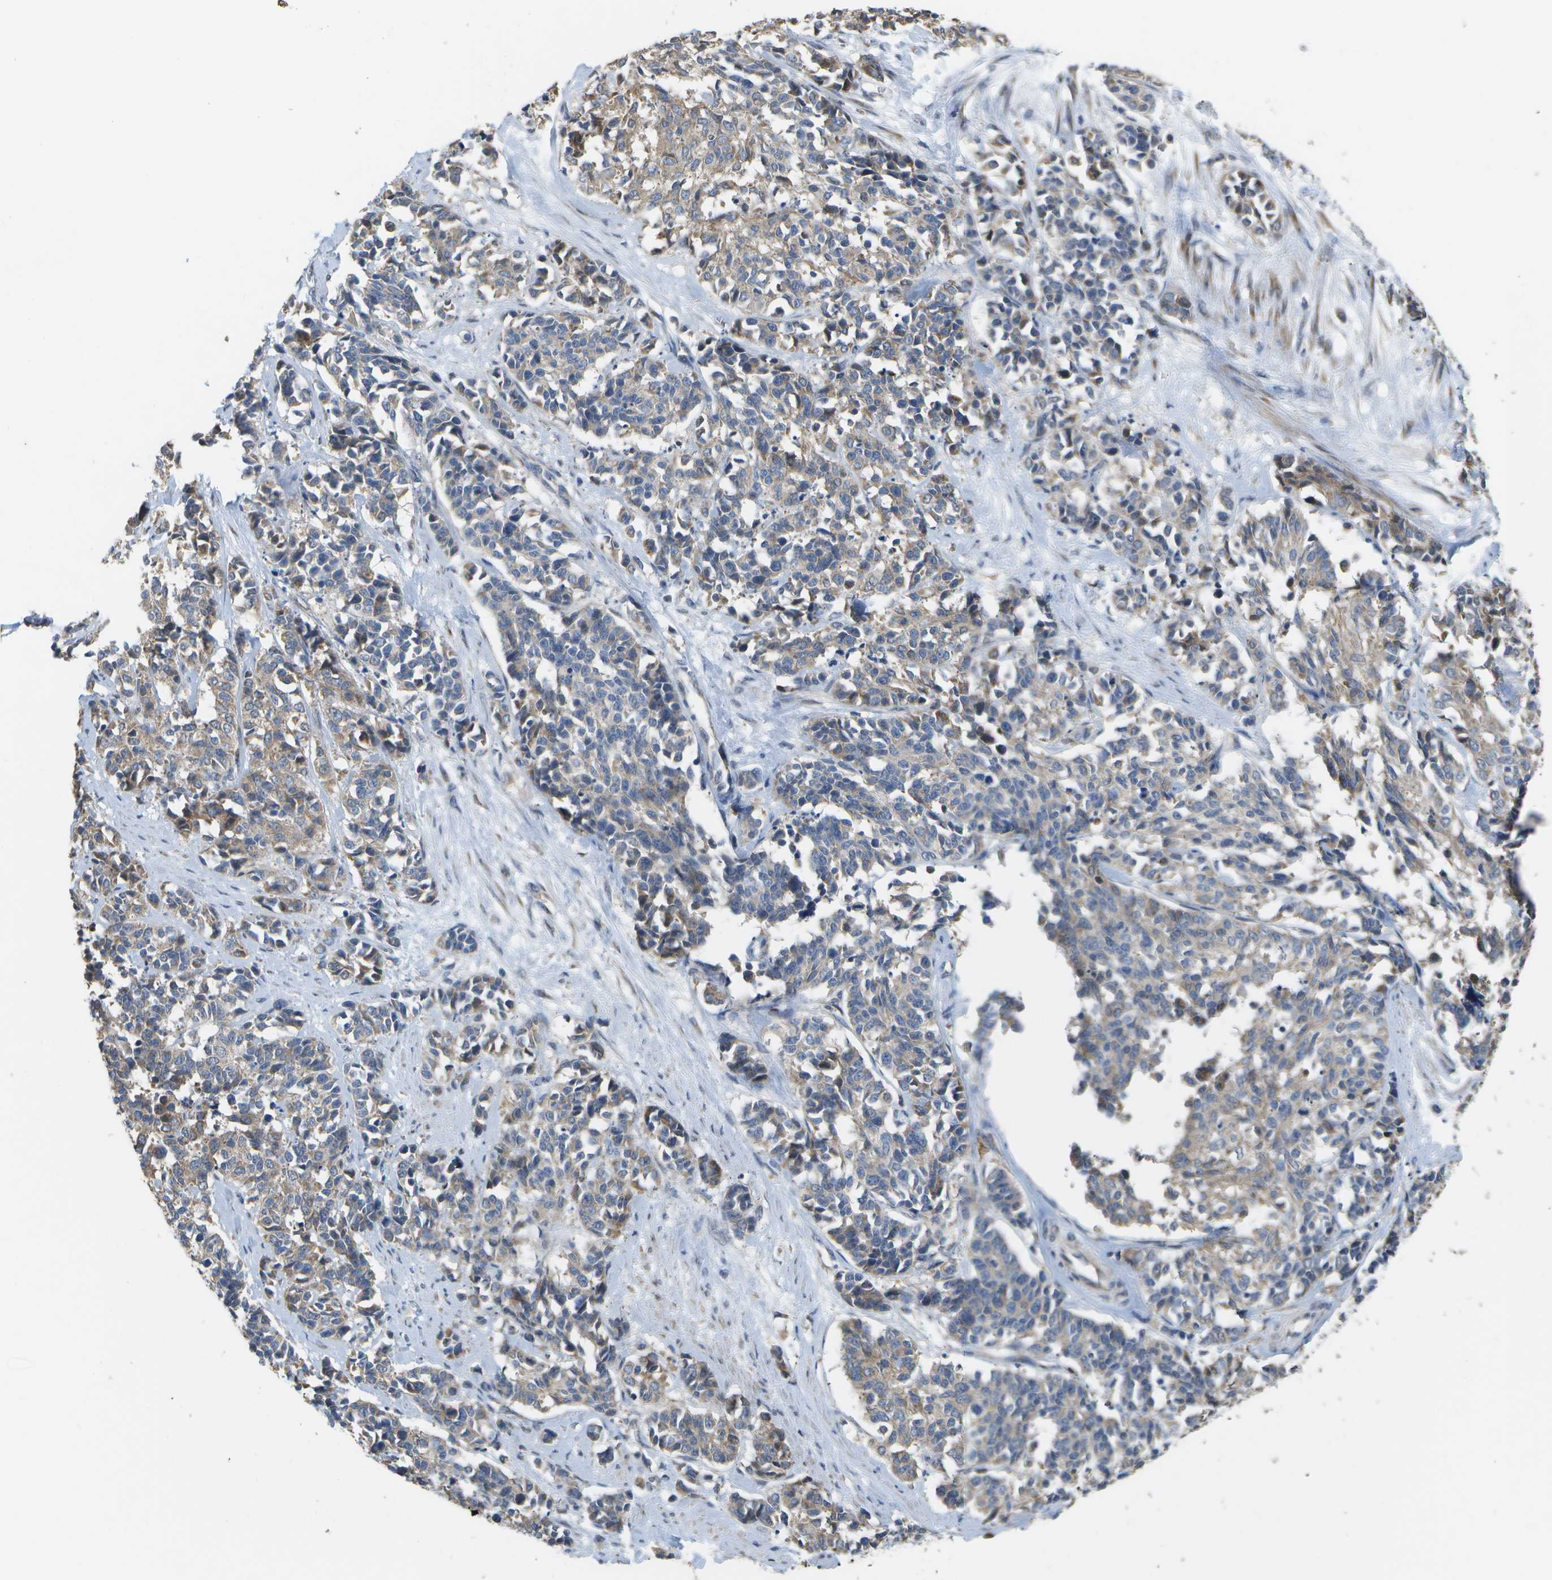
{"staining": {"intensity": "weak", "quantity": ">75%", "location": "cytoplasmic/membranous"}, "tissue": "cervical cancer", "cell_type": "Tumor cells", "image_type": "cancer", "snomed": [{"axis": "morphology", "description": "Squamous cell carcinoma, NOS"}, {"axis": "topography", "description": "Cervix"}], "caption": "Immunohistochemistry histopathology image of cervical squamous cell carcinoma stained for a protein (brown), which shows low levels of weak cytoplasmic/membranous expression in about >75% of tumor cells.", "gene": "HADHA", "patient": {"sex": "female", "age": 35}}